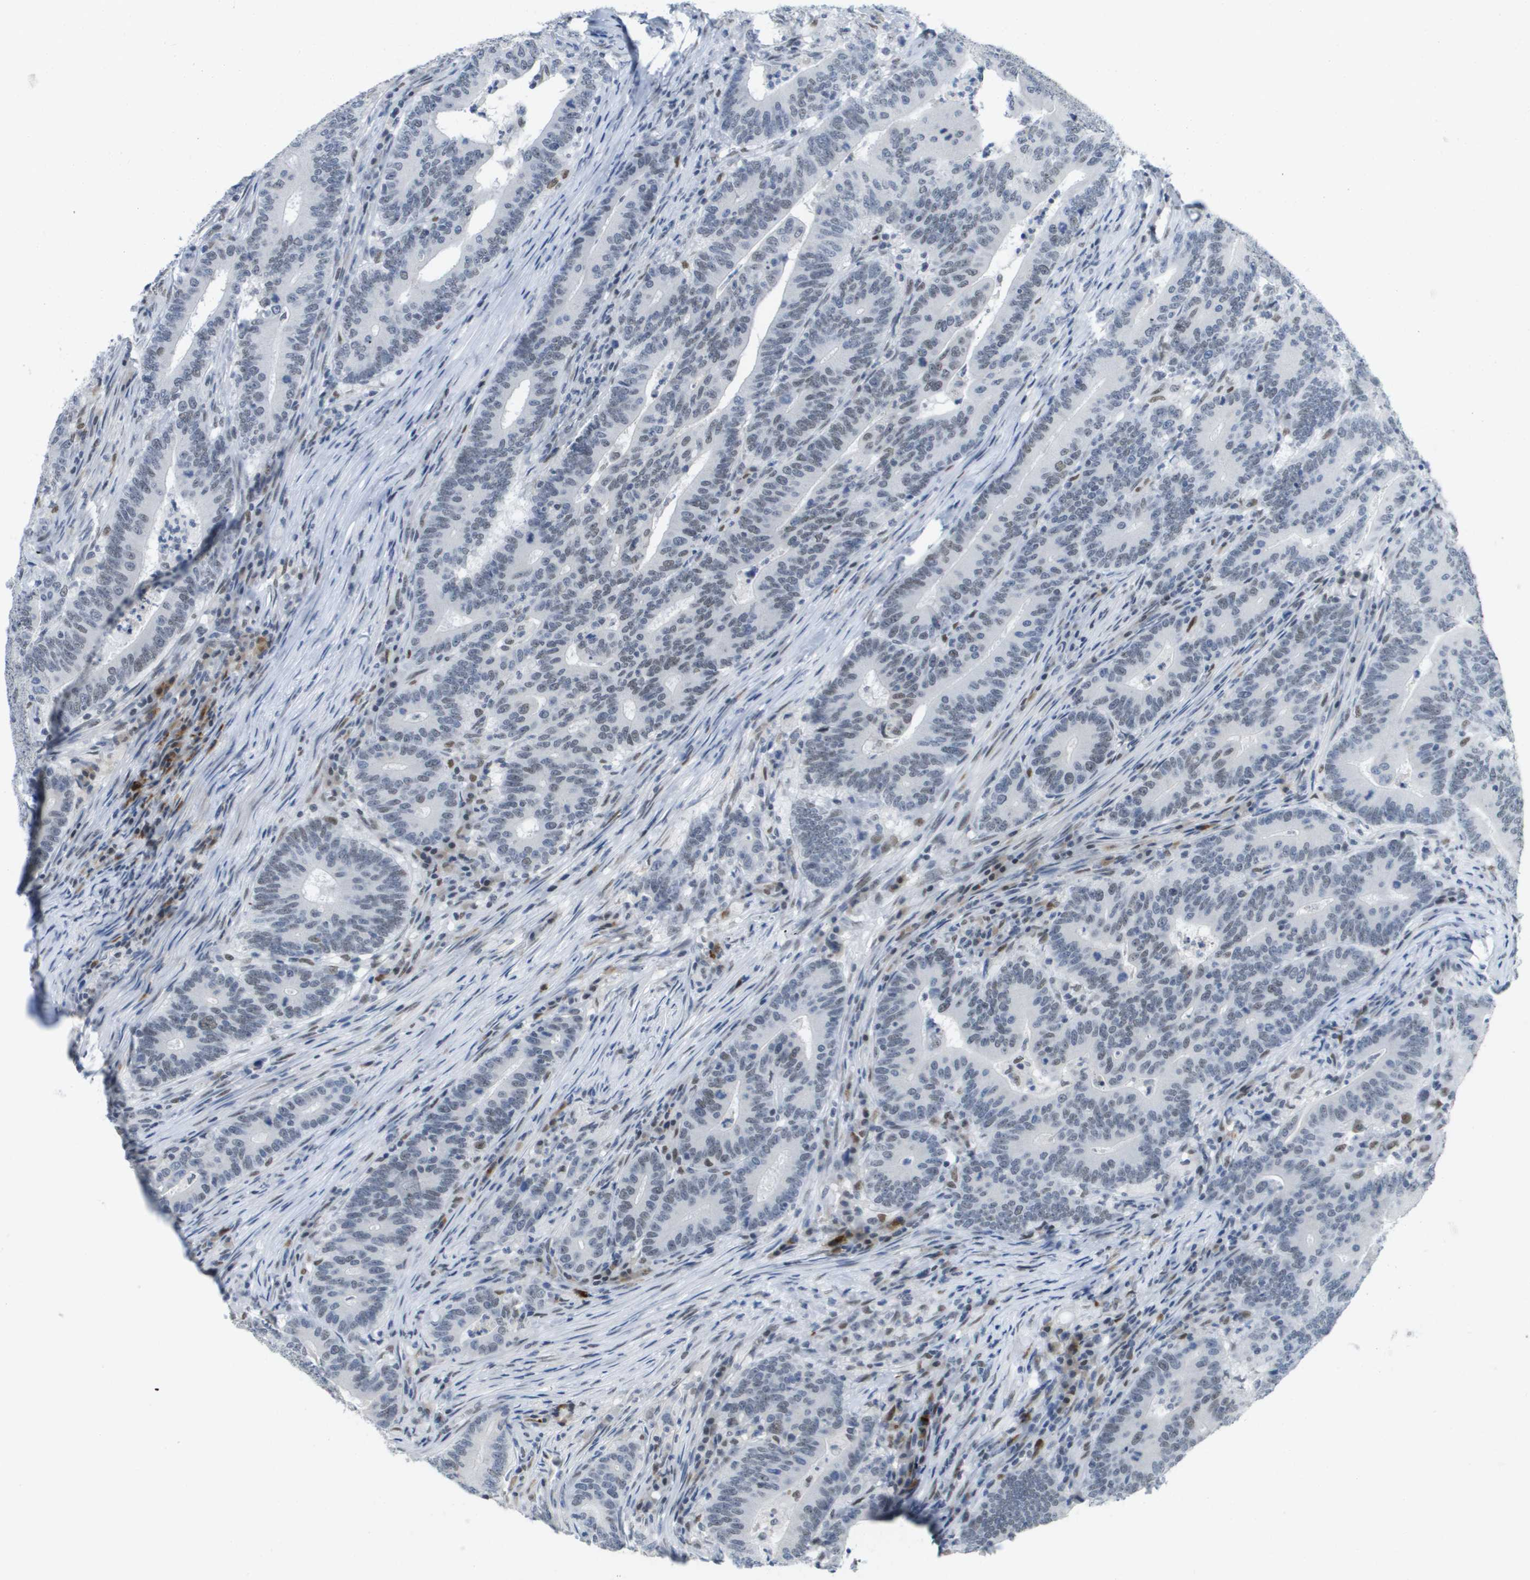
{"staining": {"intensity": "weak", "quantity": "<25%", "location": "nuclear"}, "tissue": "colorectal cancer", "cell_type": "Tumor cells", "image_type": "cancer", "snomed": [{"axis": "morphology", "description": "Normal tissue, NOS"}, {"axis": "morphology", "description": "Adenocarcinoma, NOS"}, {"axis": "topography", "description": "Colon"}], "caption": "Histopathology image shows no significant protein expression in tumor cells of colorectal cancer.", "gene": "TP53RK", "patient": {"sex": "female", "age": 66}}